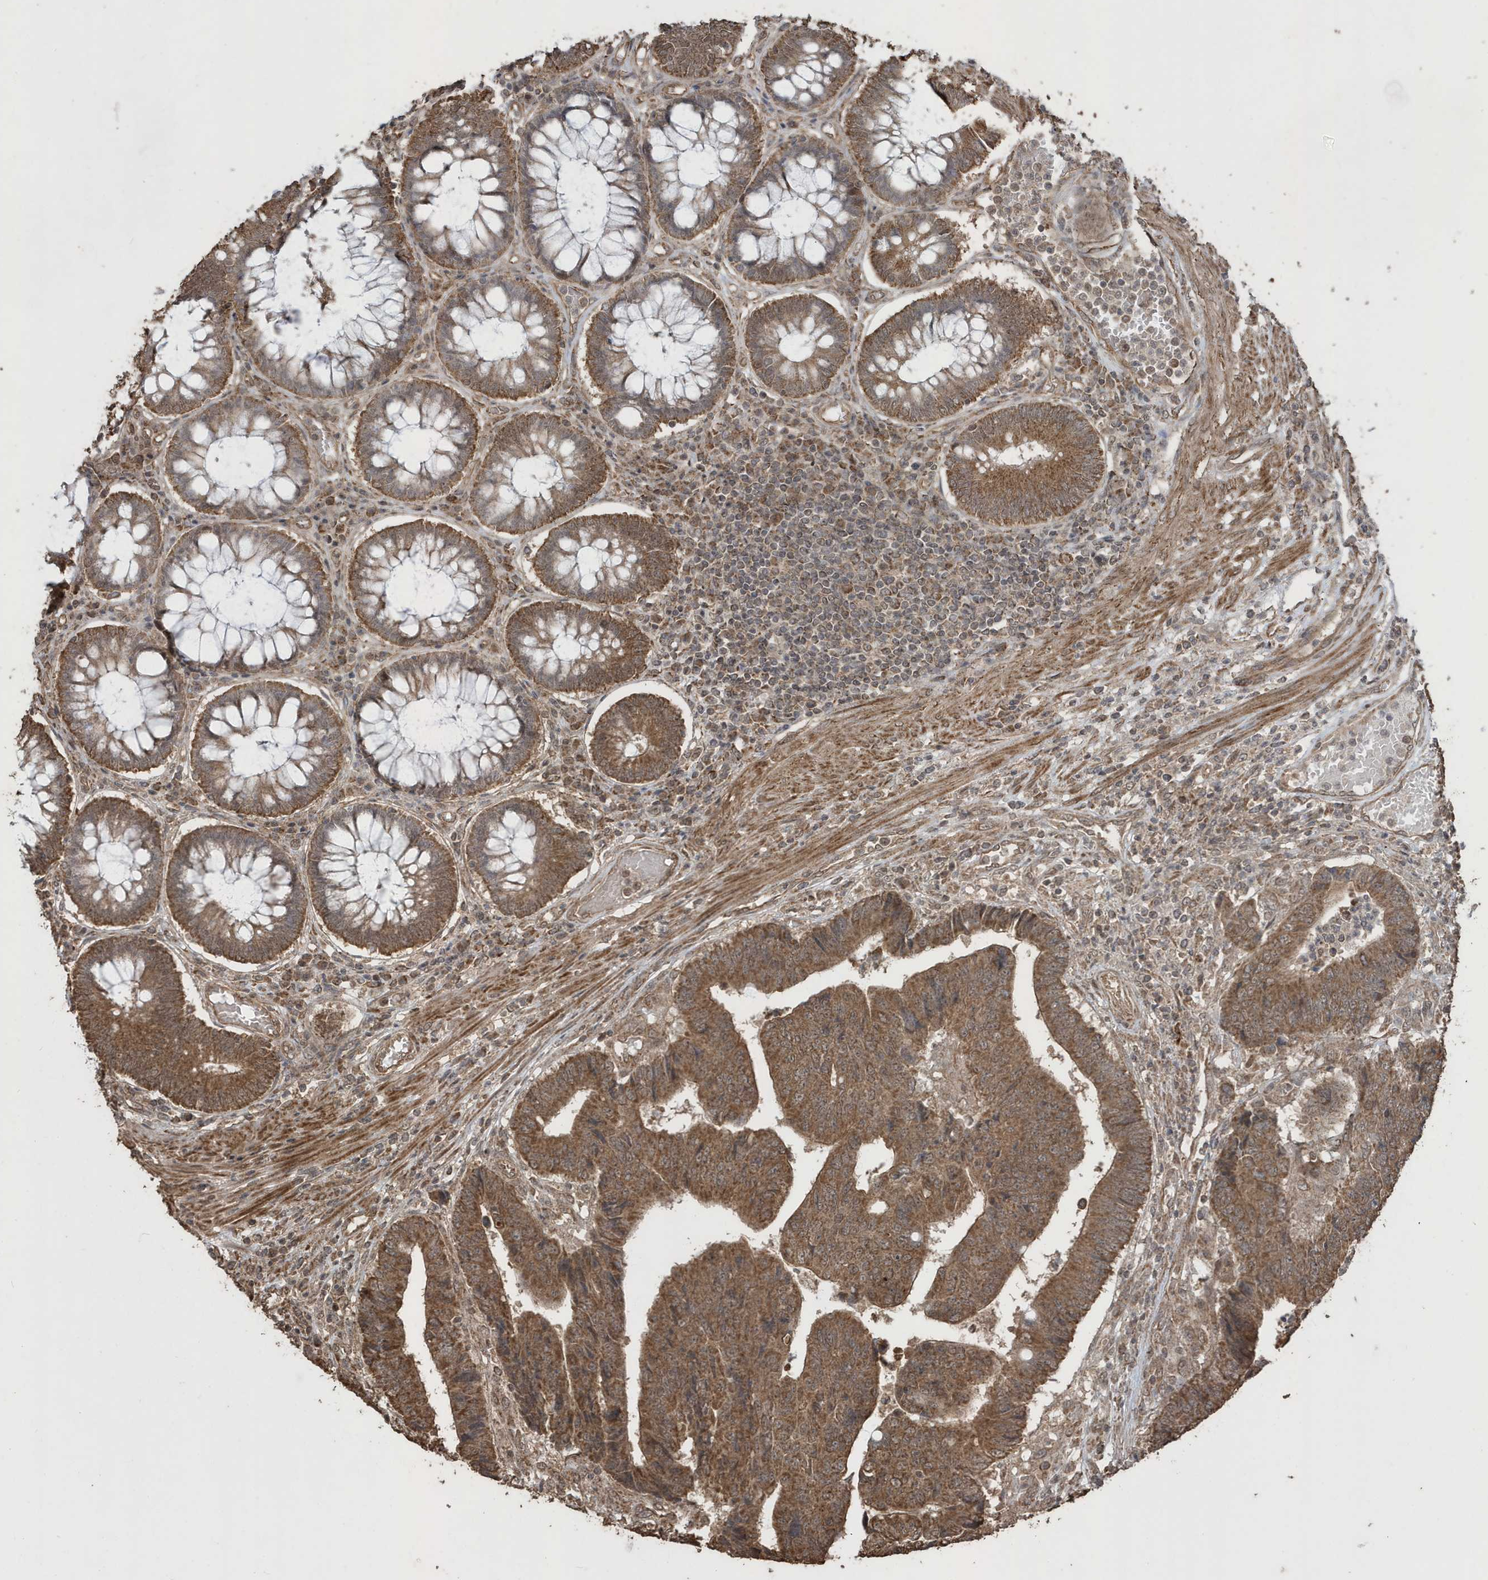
{"staining": {"intensity": "strong", "quantity": ">75%", "location": "cytoplasmic/membranous"}, "tissue": "colorectal cancer", "cell_type": "Tumor cells", "image_type": "cancer", "snomed": [{"axis": "morphology", "description": "Adenocarcinoma, NOS"}, {"axis": "topography", "description": "Rectum"}], "caption": "Human colorectal adenocarcinoma stained with a brown dye reveals strong cytoplasmic/membranous positive expression in about >75% of tumor cells.", "gene": "PAXBP1", "patient": {"sex": "male", "age": 84}}